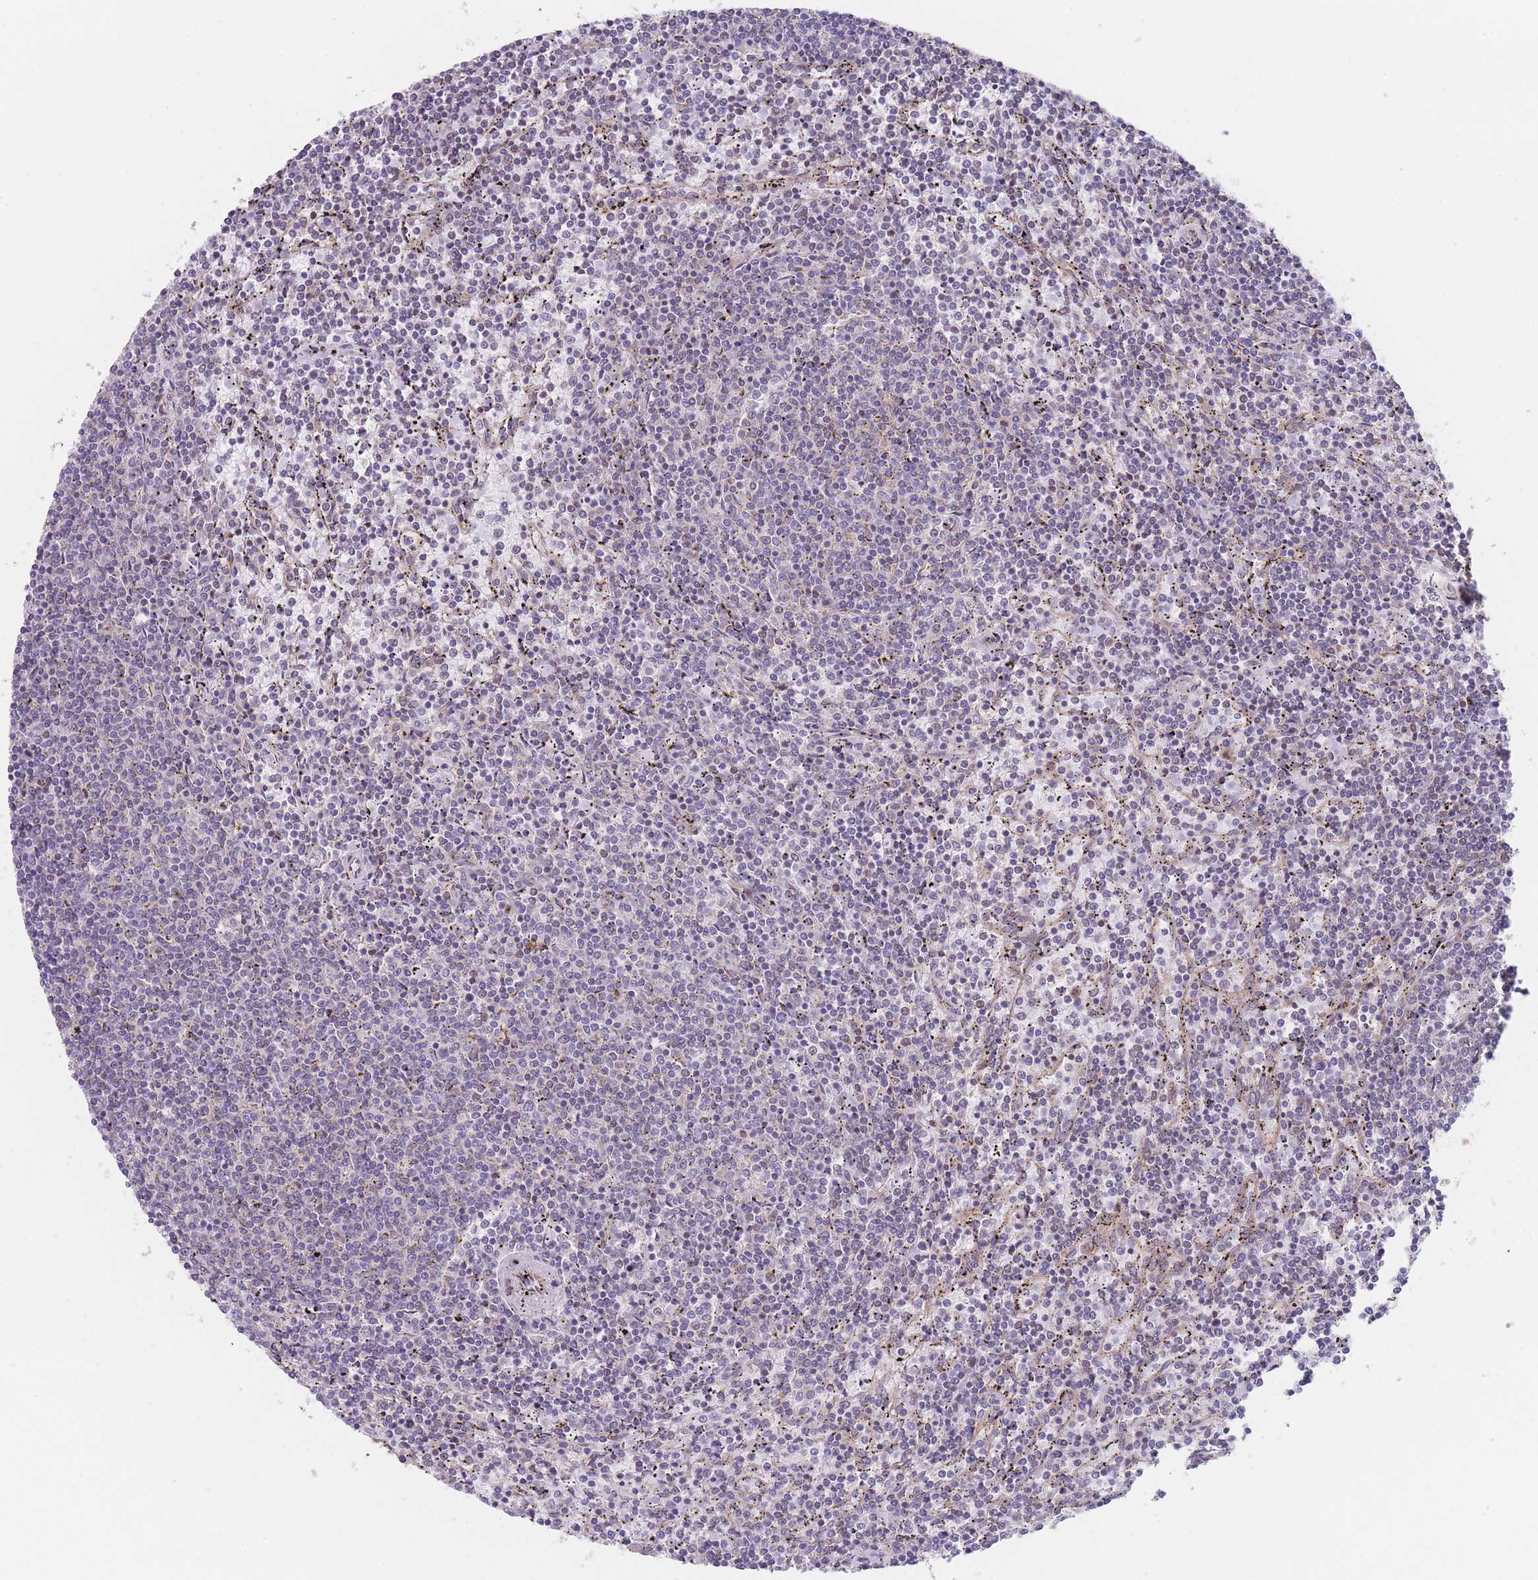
{"staining": {"intensity": "negative", "quantity": "none", "location": "none"}, "tissue": "lymphoma", "cell_type": "Tumor cells", "image_type": "cancer", "snomed": [{"axis": "morphology", "description": "Malignant lymphoma, non-Hodgkin's type, Low grade"}, {"axis": "topography", "description": "Spleen"}], "caption": "Immunohistochemistry histopathology image of neoplastic tissue: human low-grade malignant lymphoma, non-Hodgkin's type stained with DAB (3,3'-diaminobenzidine) demonstrates no significant protein staining in tumor cells.", "gene": "AK9", "patient": {"sex": "female", "age": 50}}